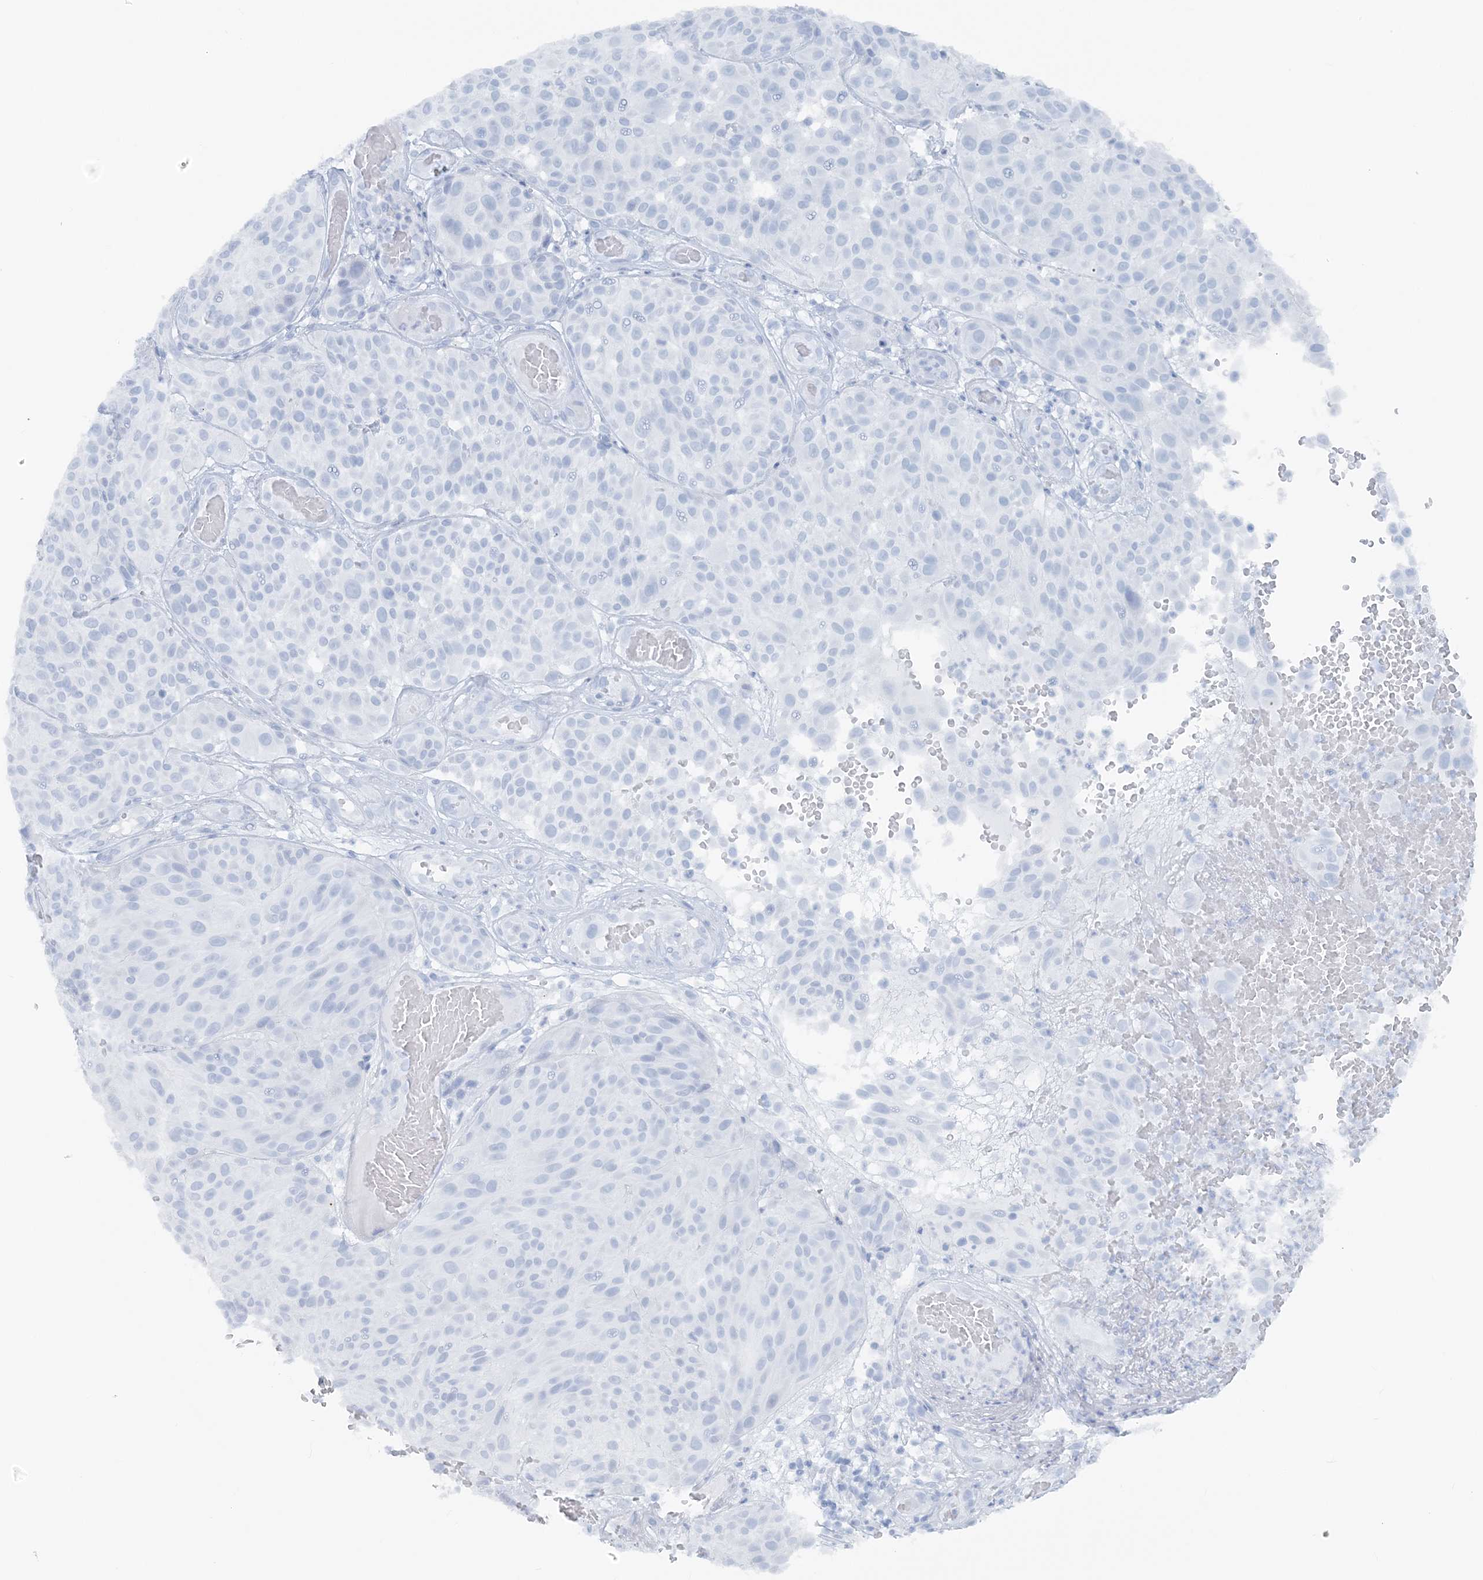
{"staining": {"intensity": "negative", "quantity": "none", "location": "none"}, "tissue": "melanoma", "cell_type": "Tumor cells", "image_type": "cancer", "snomed": [{"axis": "morphology", "description": "Malignant melanoma, NOS"}, {"axis": "topography", "description": "Skin"}], "caption": "Immunohistochemistry micrograph of human melanoma stained for a protein (brown), which demonstrates no positivity in tumor cells.", "gene": "ATP11A", "patient": {"sex": "male", "age": 83}}